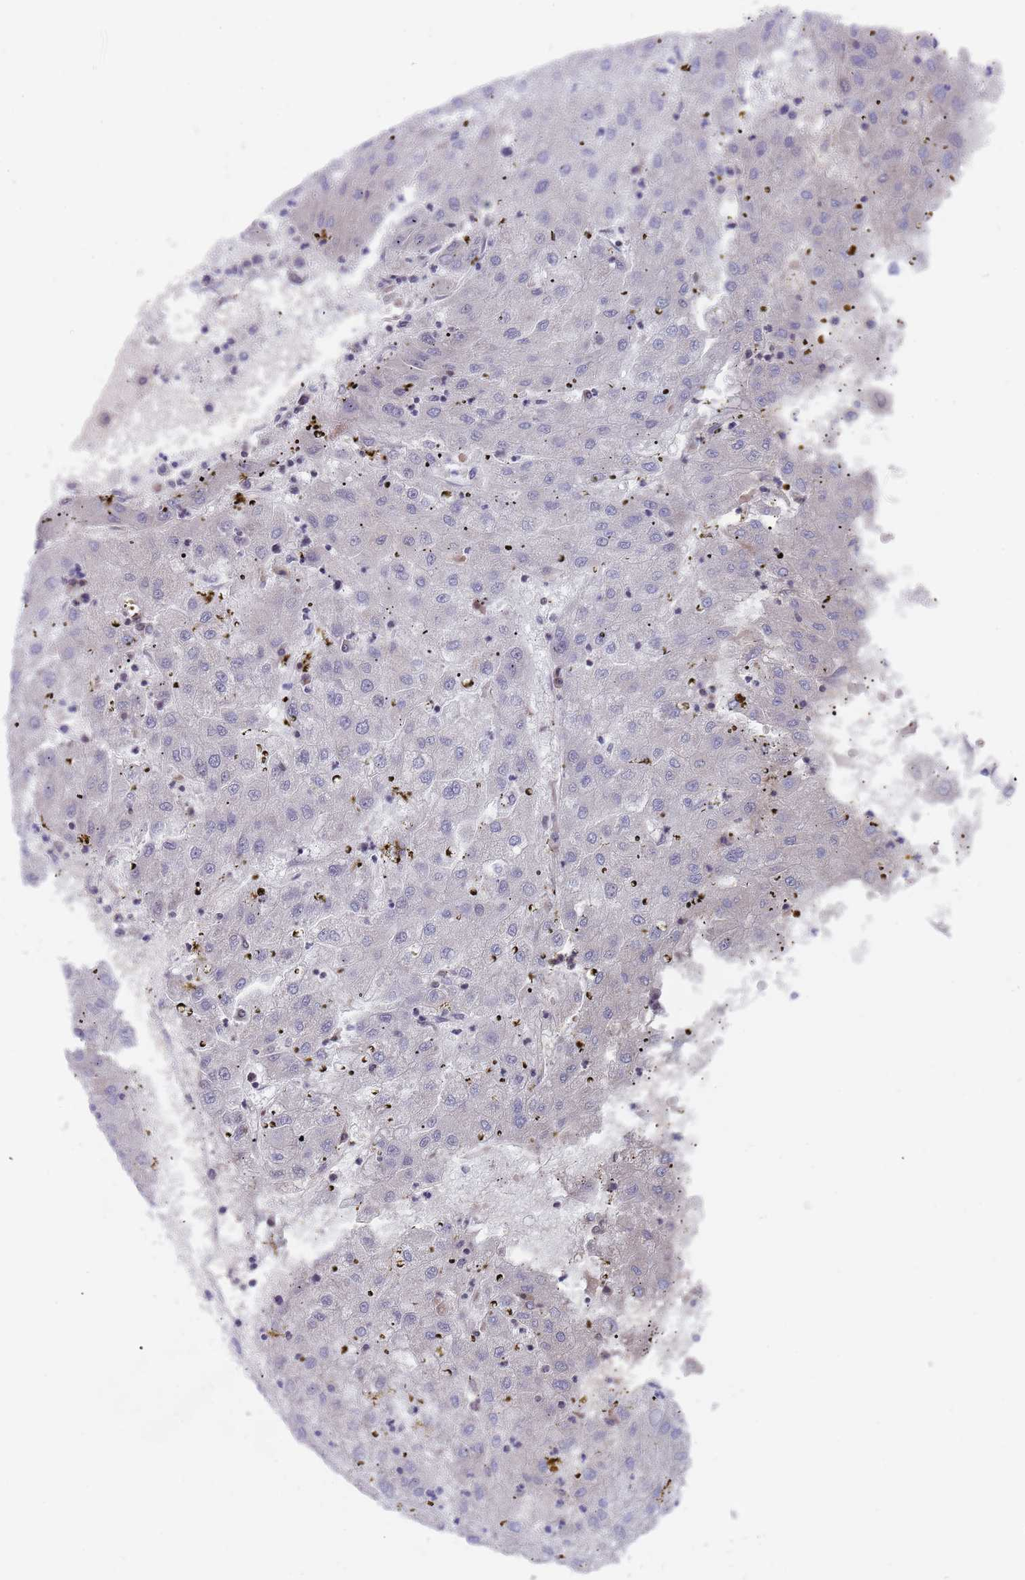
{"staining": {"intensity": "negative", "quantity": "none", "location": "none"}, "tissue": "liver cancer", "cell_type": "Tumor cells", "image_type": "cancer", "snomed": [{"axis": "morphology", "description": "Carcinoma, Hepatocellular, NOS"}, {"axis": "topography", "description": "Liver"}], "caption": "Tumor cells are negative for brown protein staining in hepatocellular carcinoma (liver).", "gene": "PRAC1", "patient": {"sex": "male", "age": 72}}